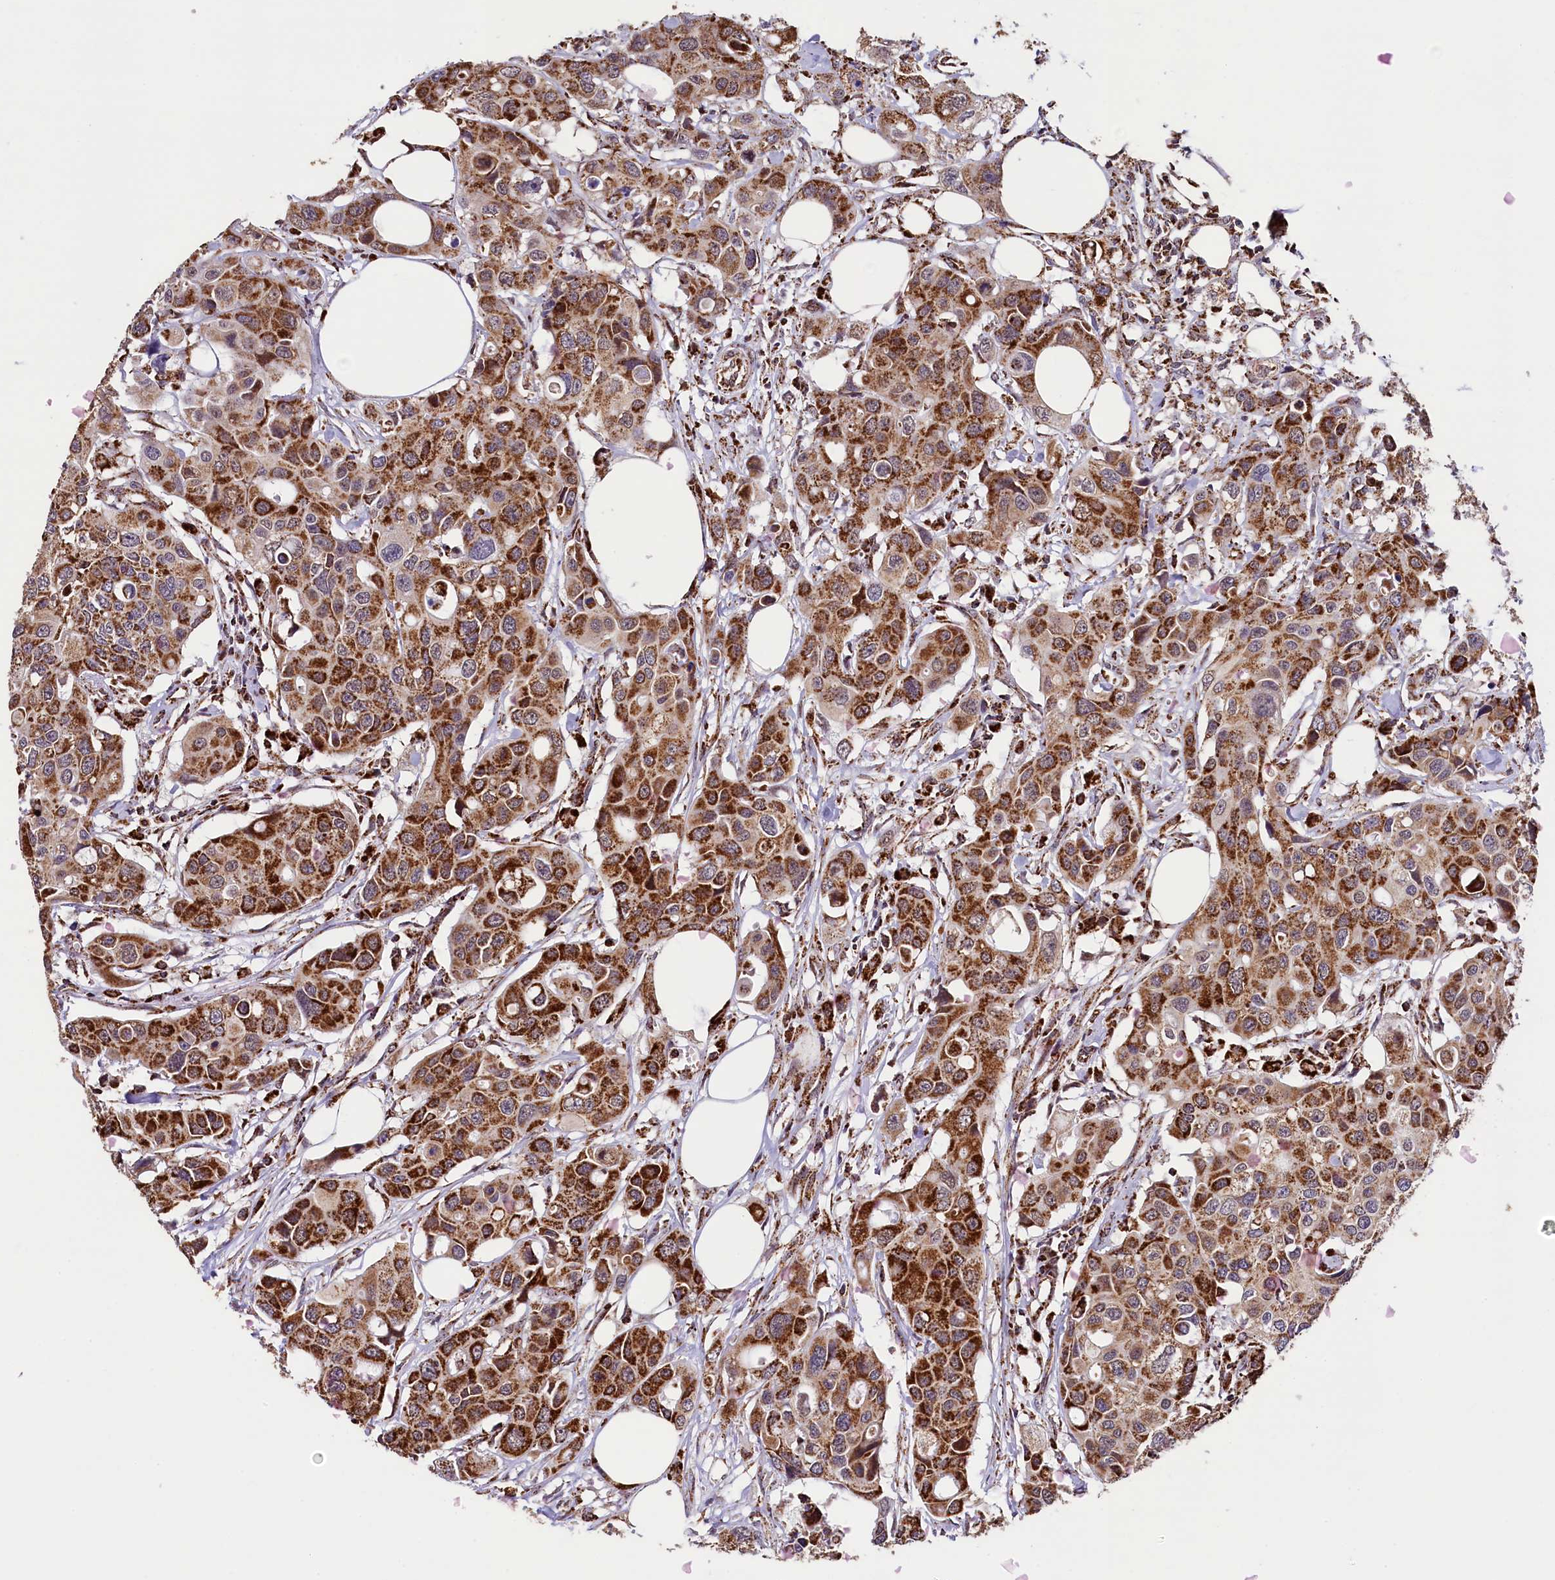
{"staining": {"intensity": "strong", "quantity": "25%-75%", "location": "cytoplasmic/membranous"}, "tissue": "colorectal cancer", "cell_type": "Tumor cells", "image_type": "cancer", "snomed": [{"axis": "morphology", "description": "Adenocarcinoma, NOS"}, {"axis": "topography", "description": "Colon"}], "caption": "Colorectal cancer (adenocarcinoma) stained for a protein (brown) reveals strong cytoplasmic/membranous positive staining in about 25%-75% of tumor cells.", "gene": "KLC2", "patient": {"sex": "male", "age": 77}}